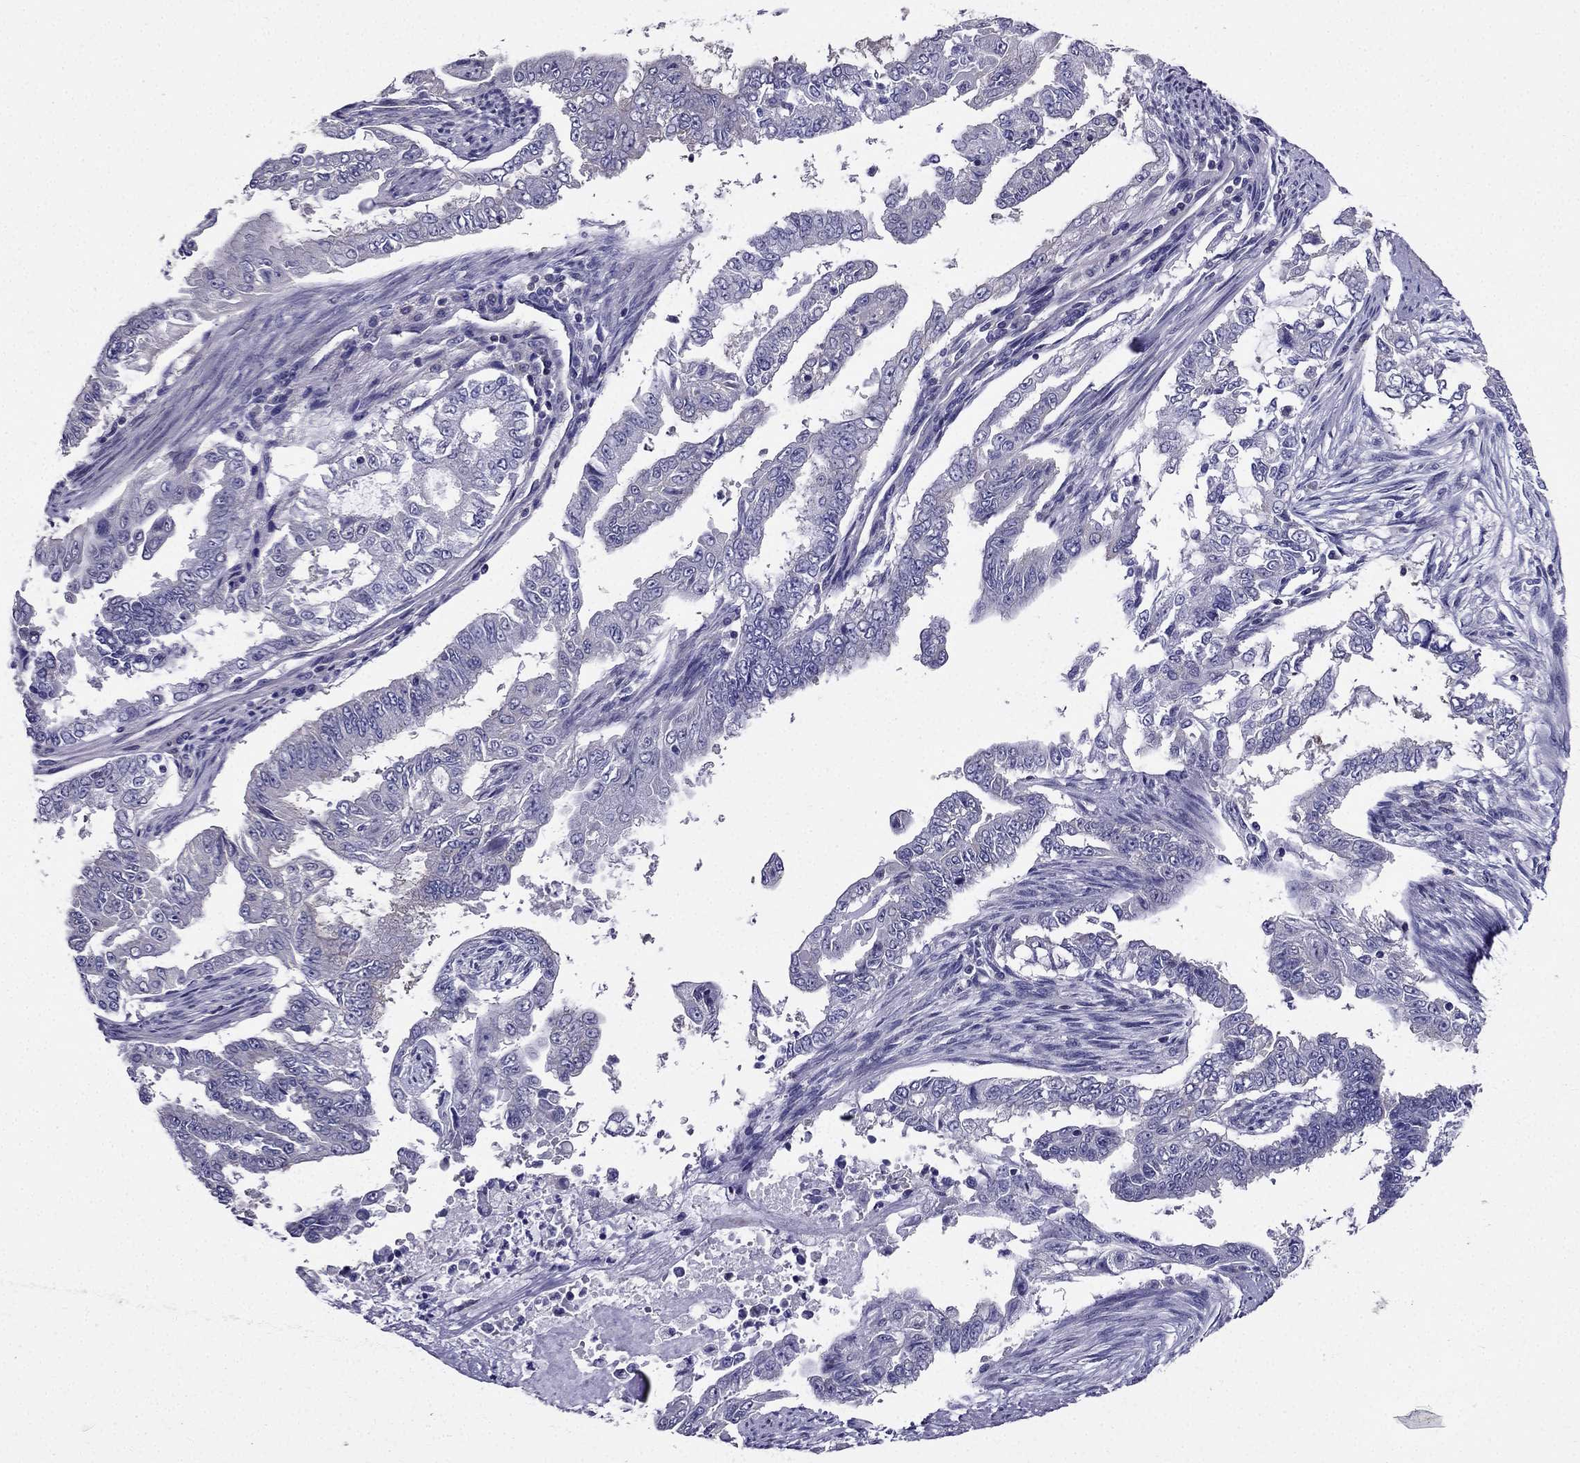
{"staining": {"intensity": "negative", "quantity": "none", "location": "none"}, "tissue": "endometrial cancer", "cell_type": "Tumor cells", "image_type": "cancer", "snomed": [{"axis": "morphology", "description": "Adenocarcinoma, NOS"}, {"axis": "topography", "description": "Uterus"}], "caption": "Immunohistochemical staining of adenocarcinoma (endometrial) exhibits no significant staining in tumor cells.", "gene": "AAK1", "patient": {"sex": "female", "age": 59}}